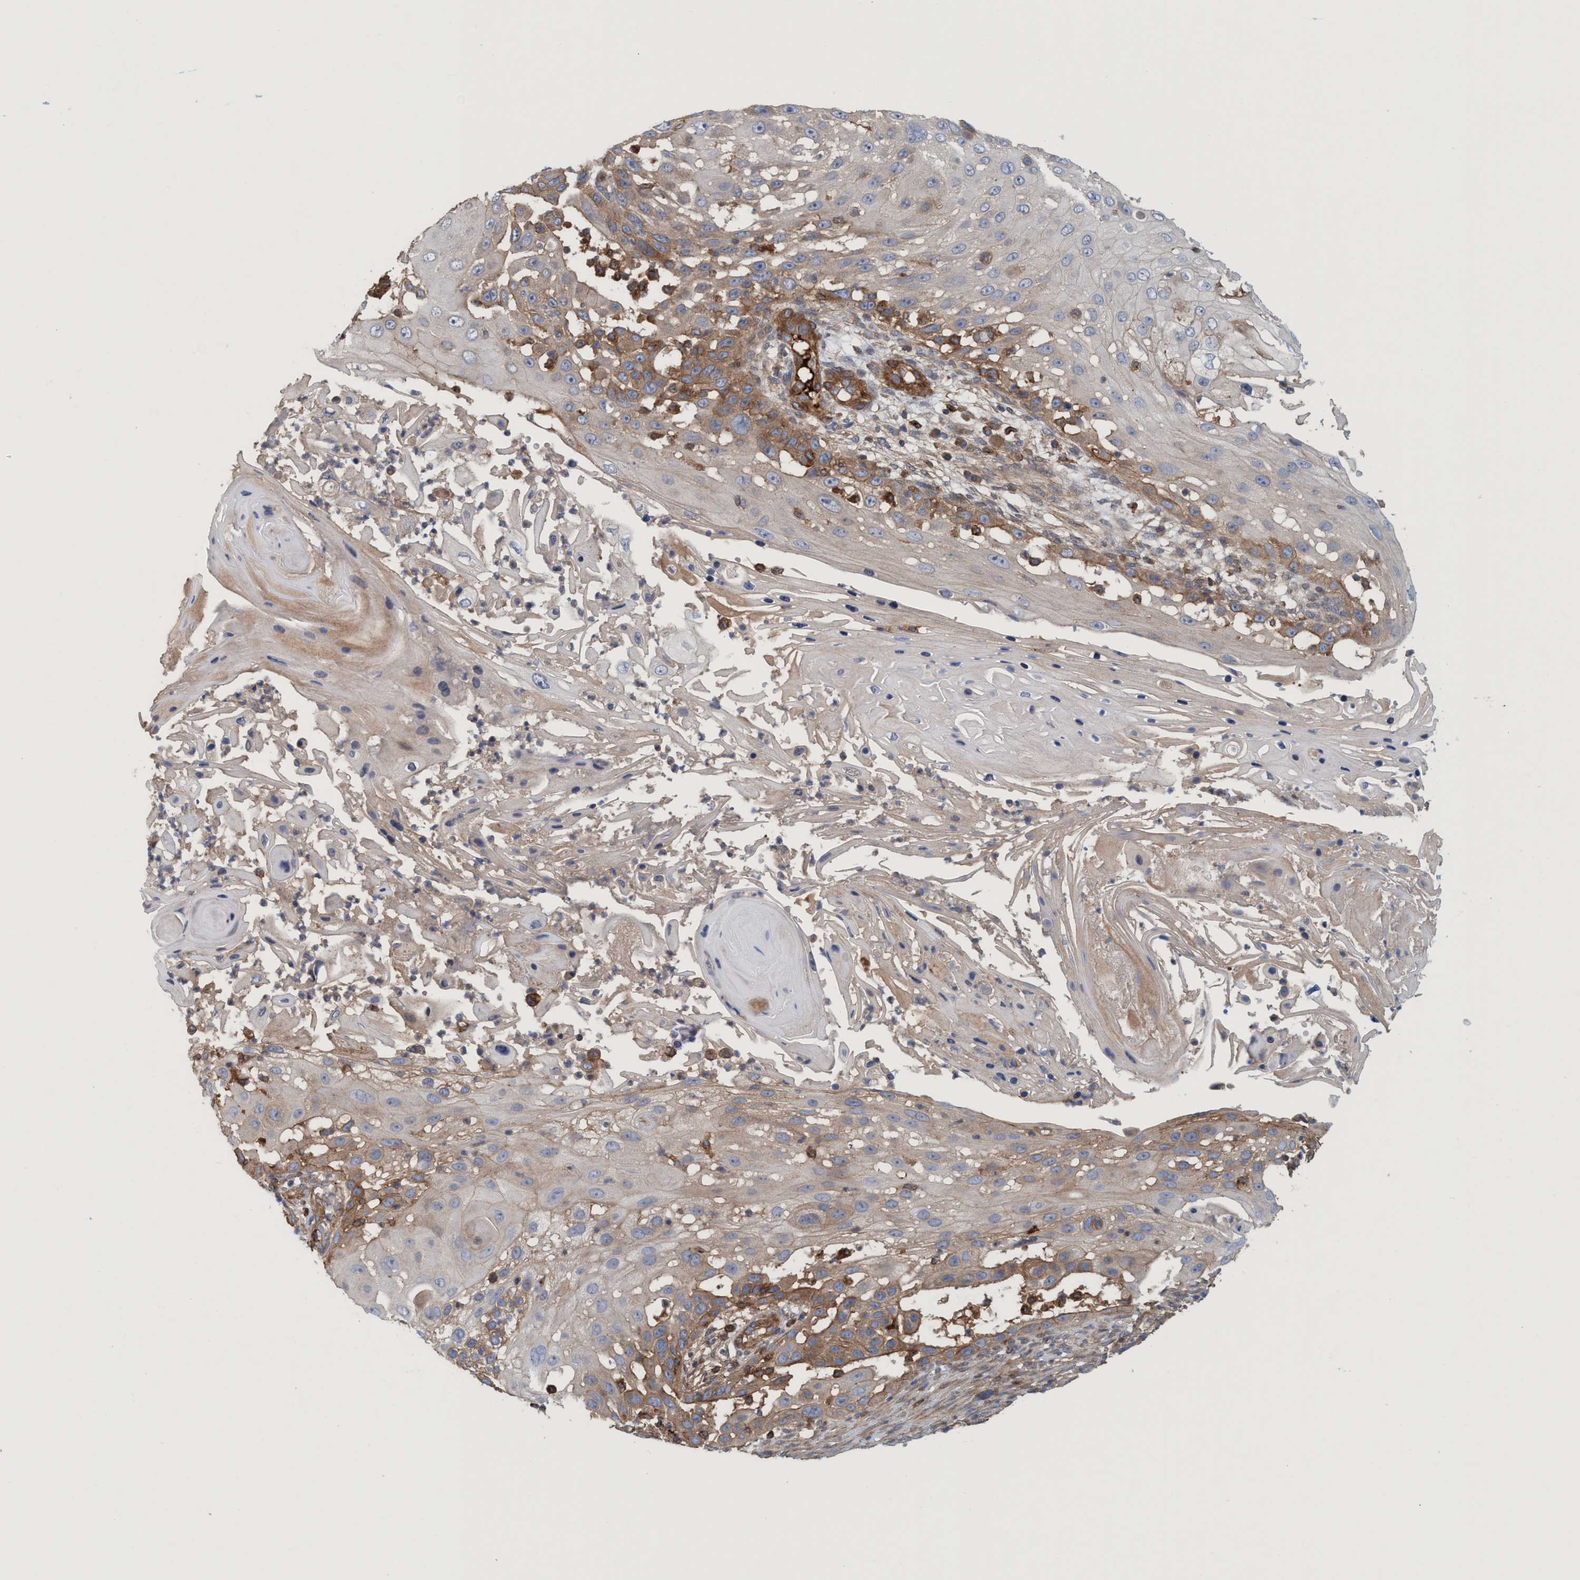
{"staining": {"intensity": "moderate", "quantity": "25%-75%", "location": "cytoplasmic/membranous"}, "tissue": "skin cancer", "cell_type": "Tumor cells", "image_type": "cancer", "snomed": [{"axis": "morphology", "description": "Squamous cell carcinoma, NOS"}, {"axis": "topography", "description": "Skin"}], "caption": "Approximately 25%-75% of tumor cells in squamous cell carcinoma (skin) reveal moderate cytoplasmic/membranous protein staining as visualized by brown immunohistochemical staining.", "gene": "SPECC1", "patient": {"sex": "female", "age": 44}}